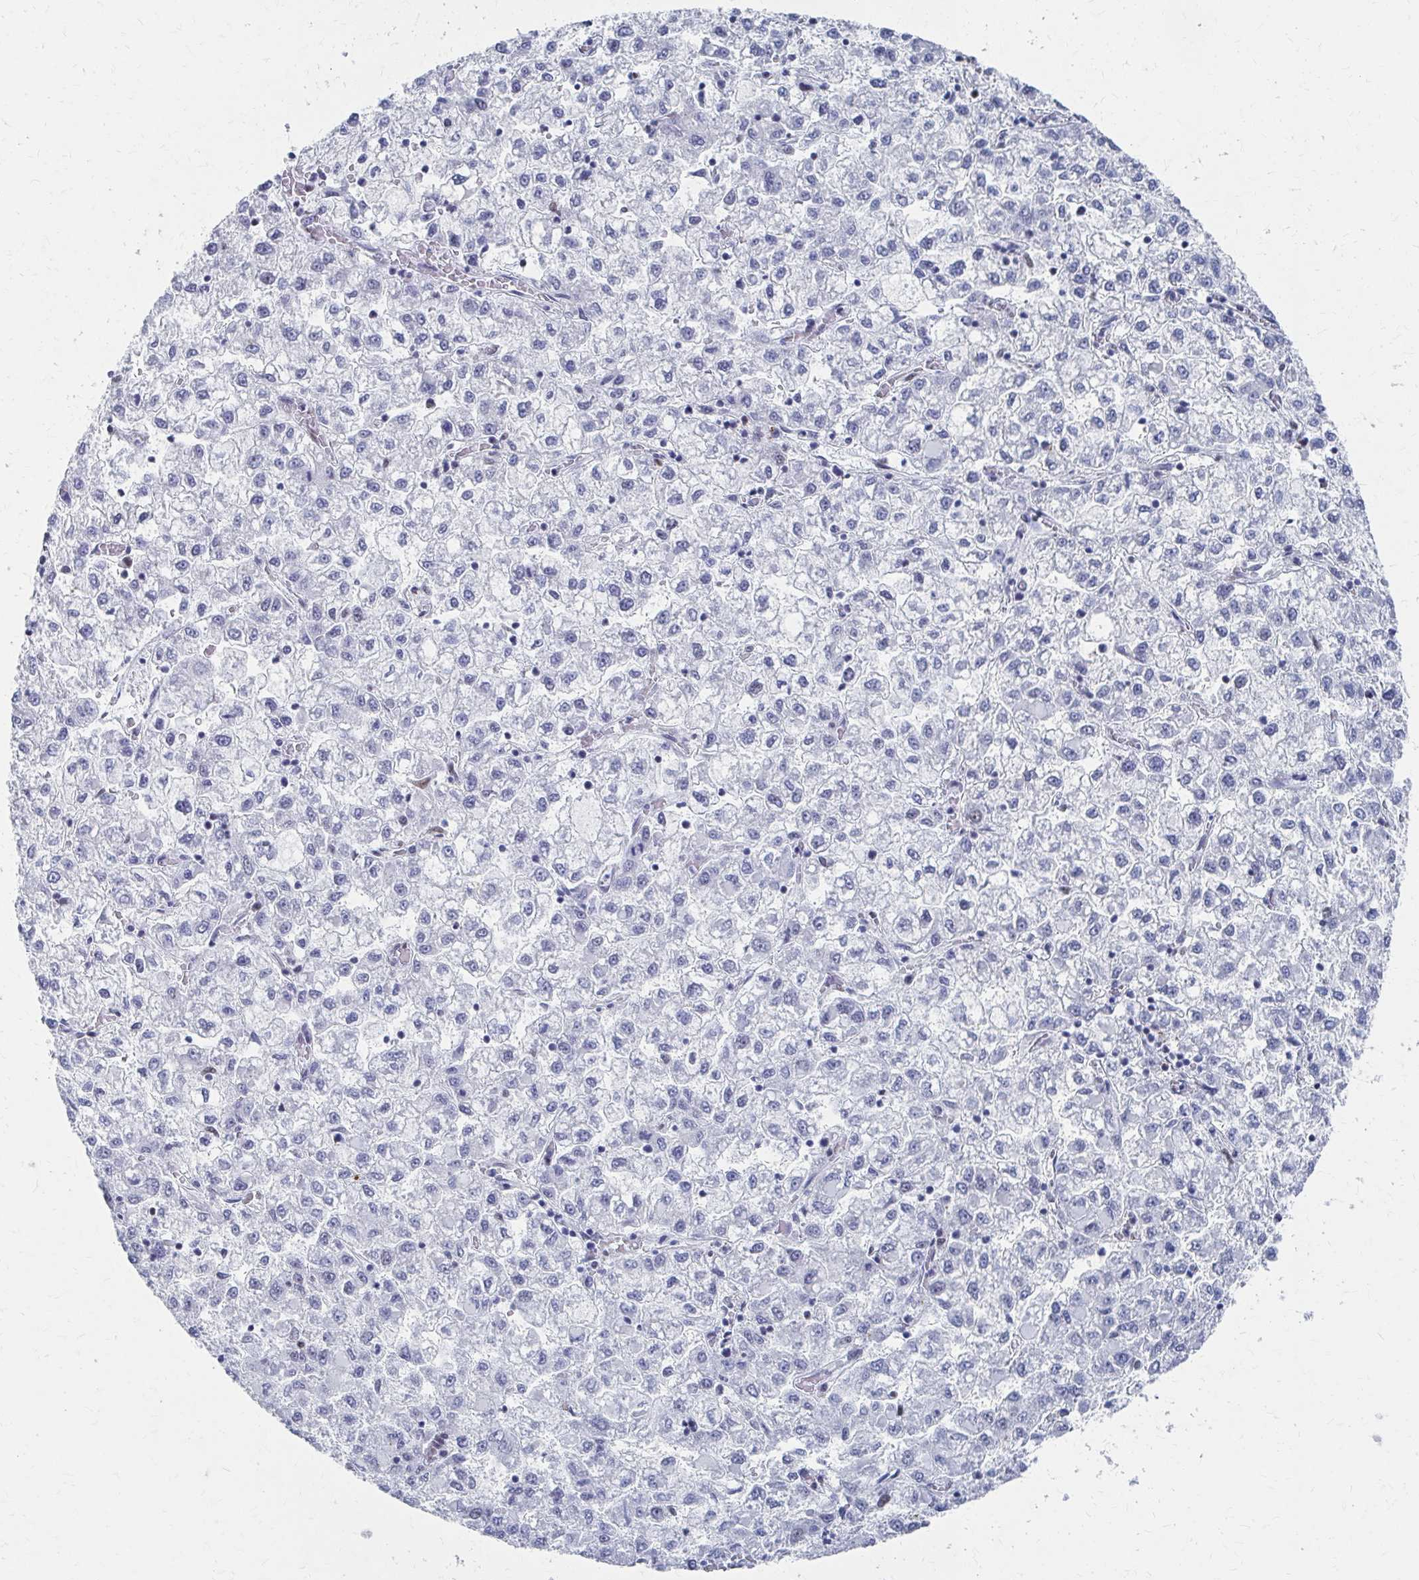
{"staining": {"intensity": "negative", "quantity": "none", "location": "none"}, "tissue": "liver cancer", "cell_type": "Tumor cells", "image_type": "cancer", "snomed": [{"axis": "morphology", "description": "Carcinoma, Hepatocellular, NOS"}, {"axis": "topography", "description": "Liver"}], "caption": "Liver hepatocellular carcinoma was stained to show a protein in brown. There is no significant staining in tumor cells.", "gene": "CDIN1", "patient": {"sex": "male", "age": 40}}